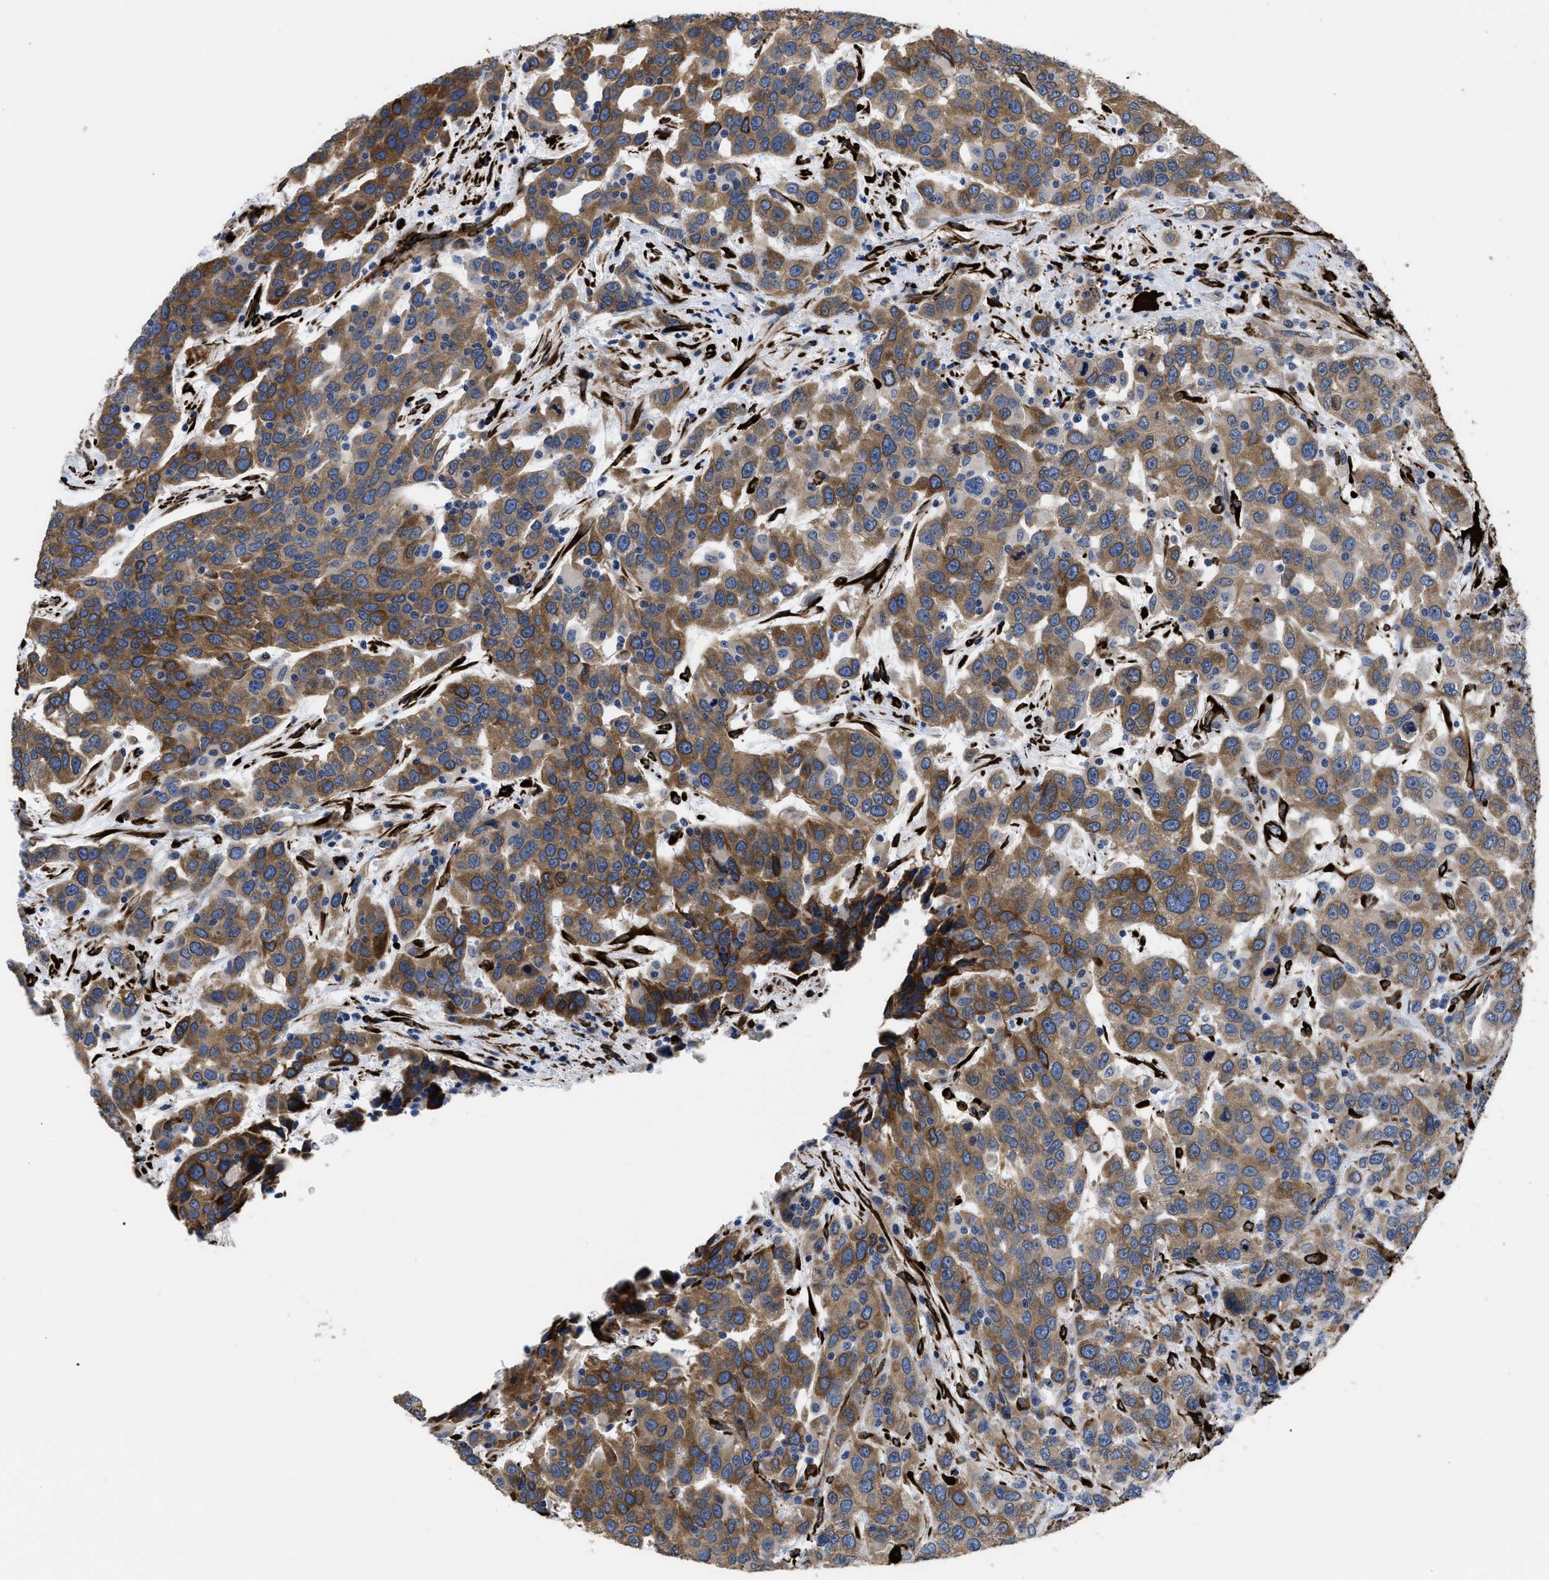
{"staining": {"intensity": "moderate", "quantity": ">75%", "location": "cytoplasmic/membranous"}, "tissue": "urothelial cancer", "cell_type": "Tumor cells", "image_type": "cancer", "snomed": [{"axis": "morphology", "description": "Urothelial carcinoma, High grade"}, {"axis": "topography", "description": "Urinary bladder"}], "caption": "Protein expression analysis of urothelial cancer displays moderate cytoplasmic/membranous expression in about >75% of tumor cells.", "gene": "SQLE", "patient": {"sex": "female", "age": 80}}